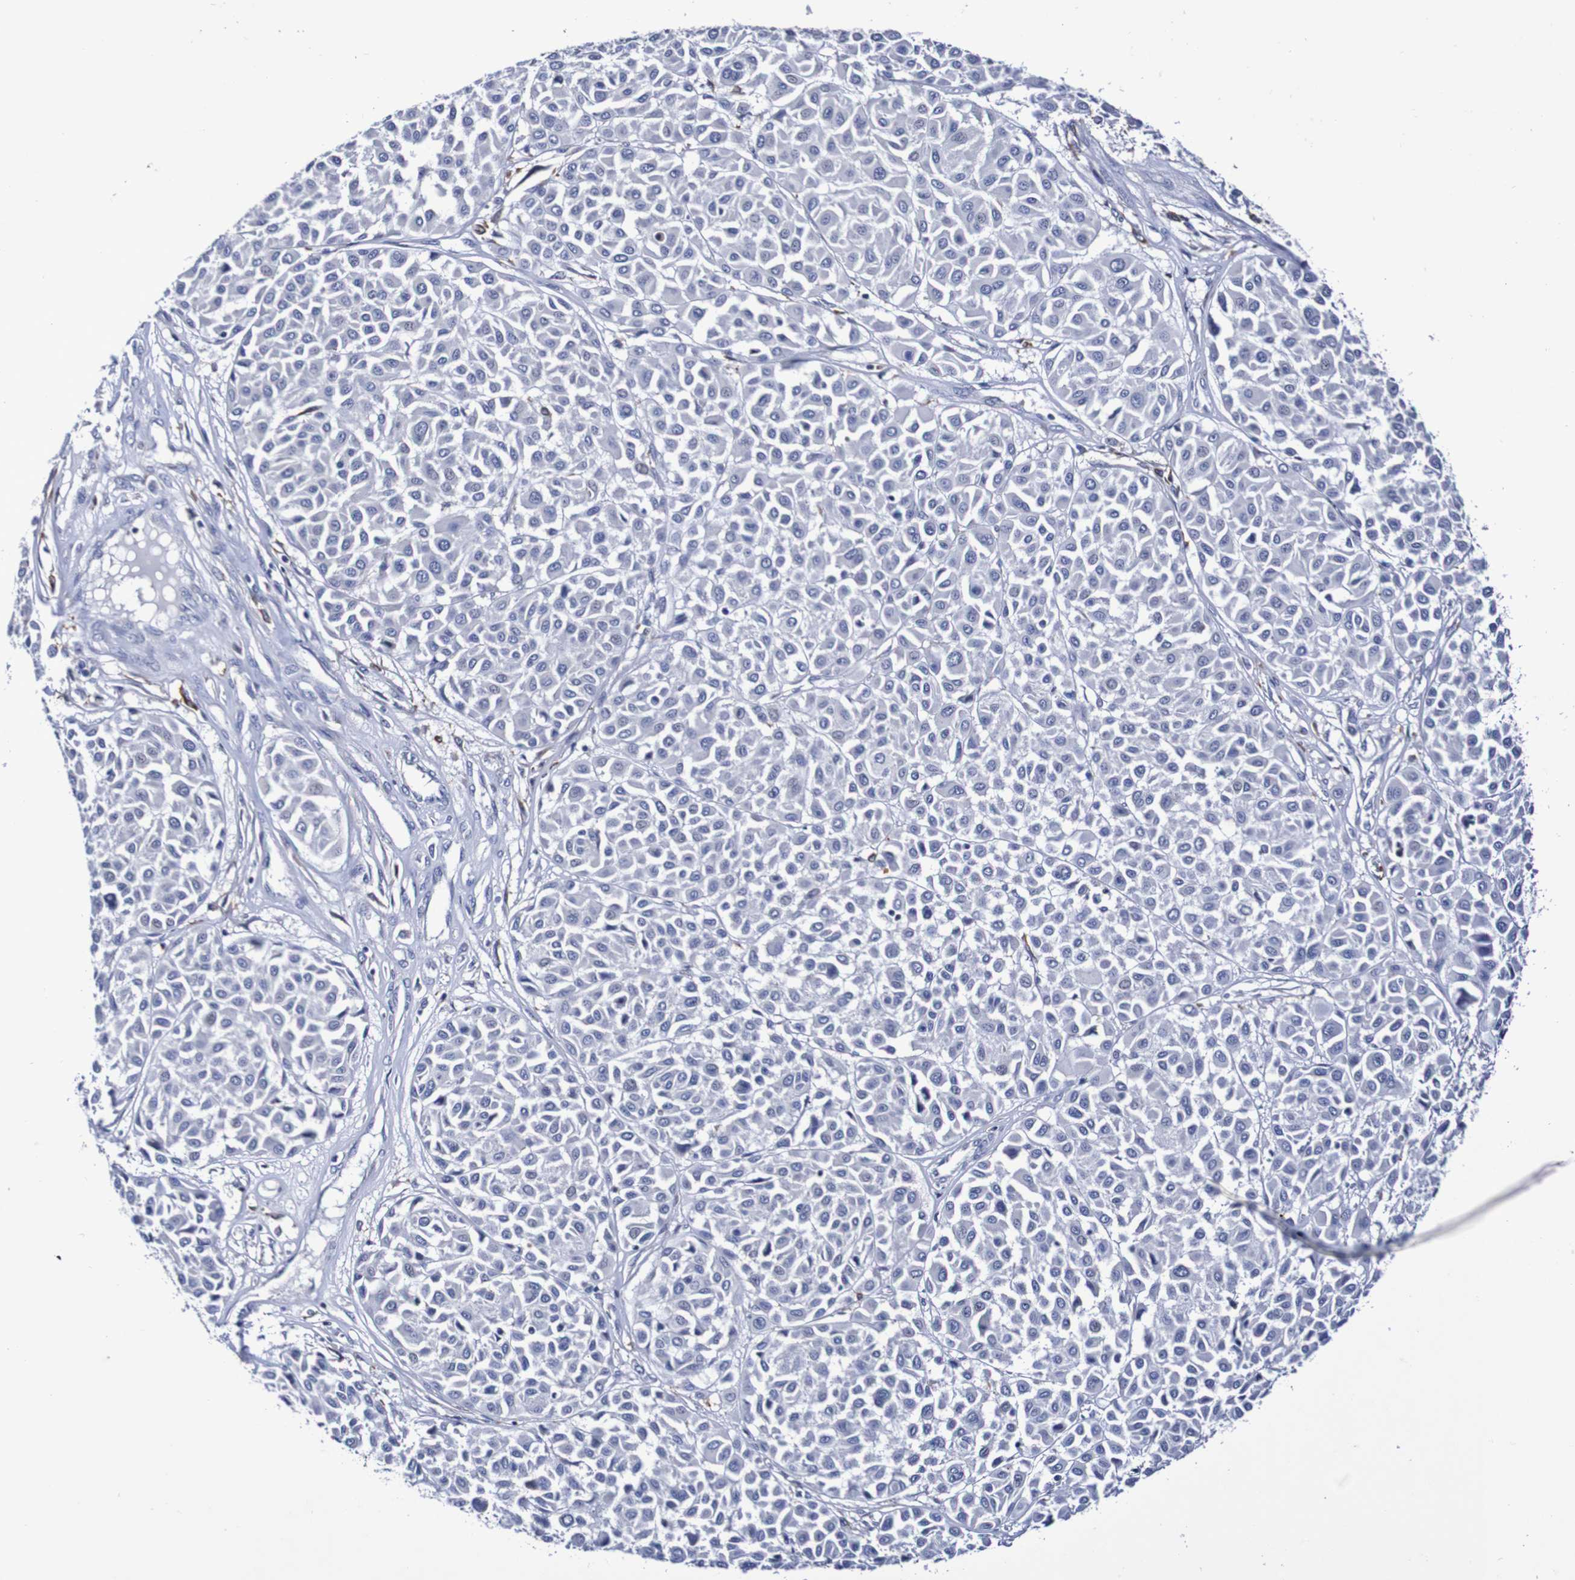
{"staining": {"intensity": "negative", "quantity": "none", "location": "none"}, "tissue": "melanoma", "cell_type": "Tumor cells", "image_type": "cancer", "snomed": [{"axis": "morphology", "description": "Malignant melanoma, Metastatic site"}, {"axis": "topography", "description": "Soft tissue"}], "caption": "High magnification brightfield microscopy of melanoma stained with DAB (3,3'-diaminobenzidine) (brown) and counterstained with hematoxylin (blue): tumor cells show no significant expression.", "gene": "SEZ6", "patient": {"sex": "male", "age": 41}}